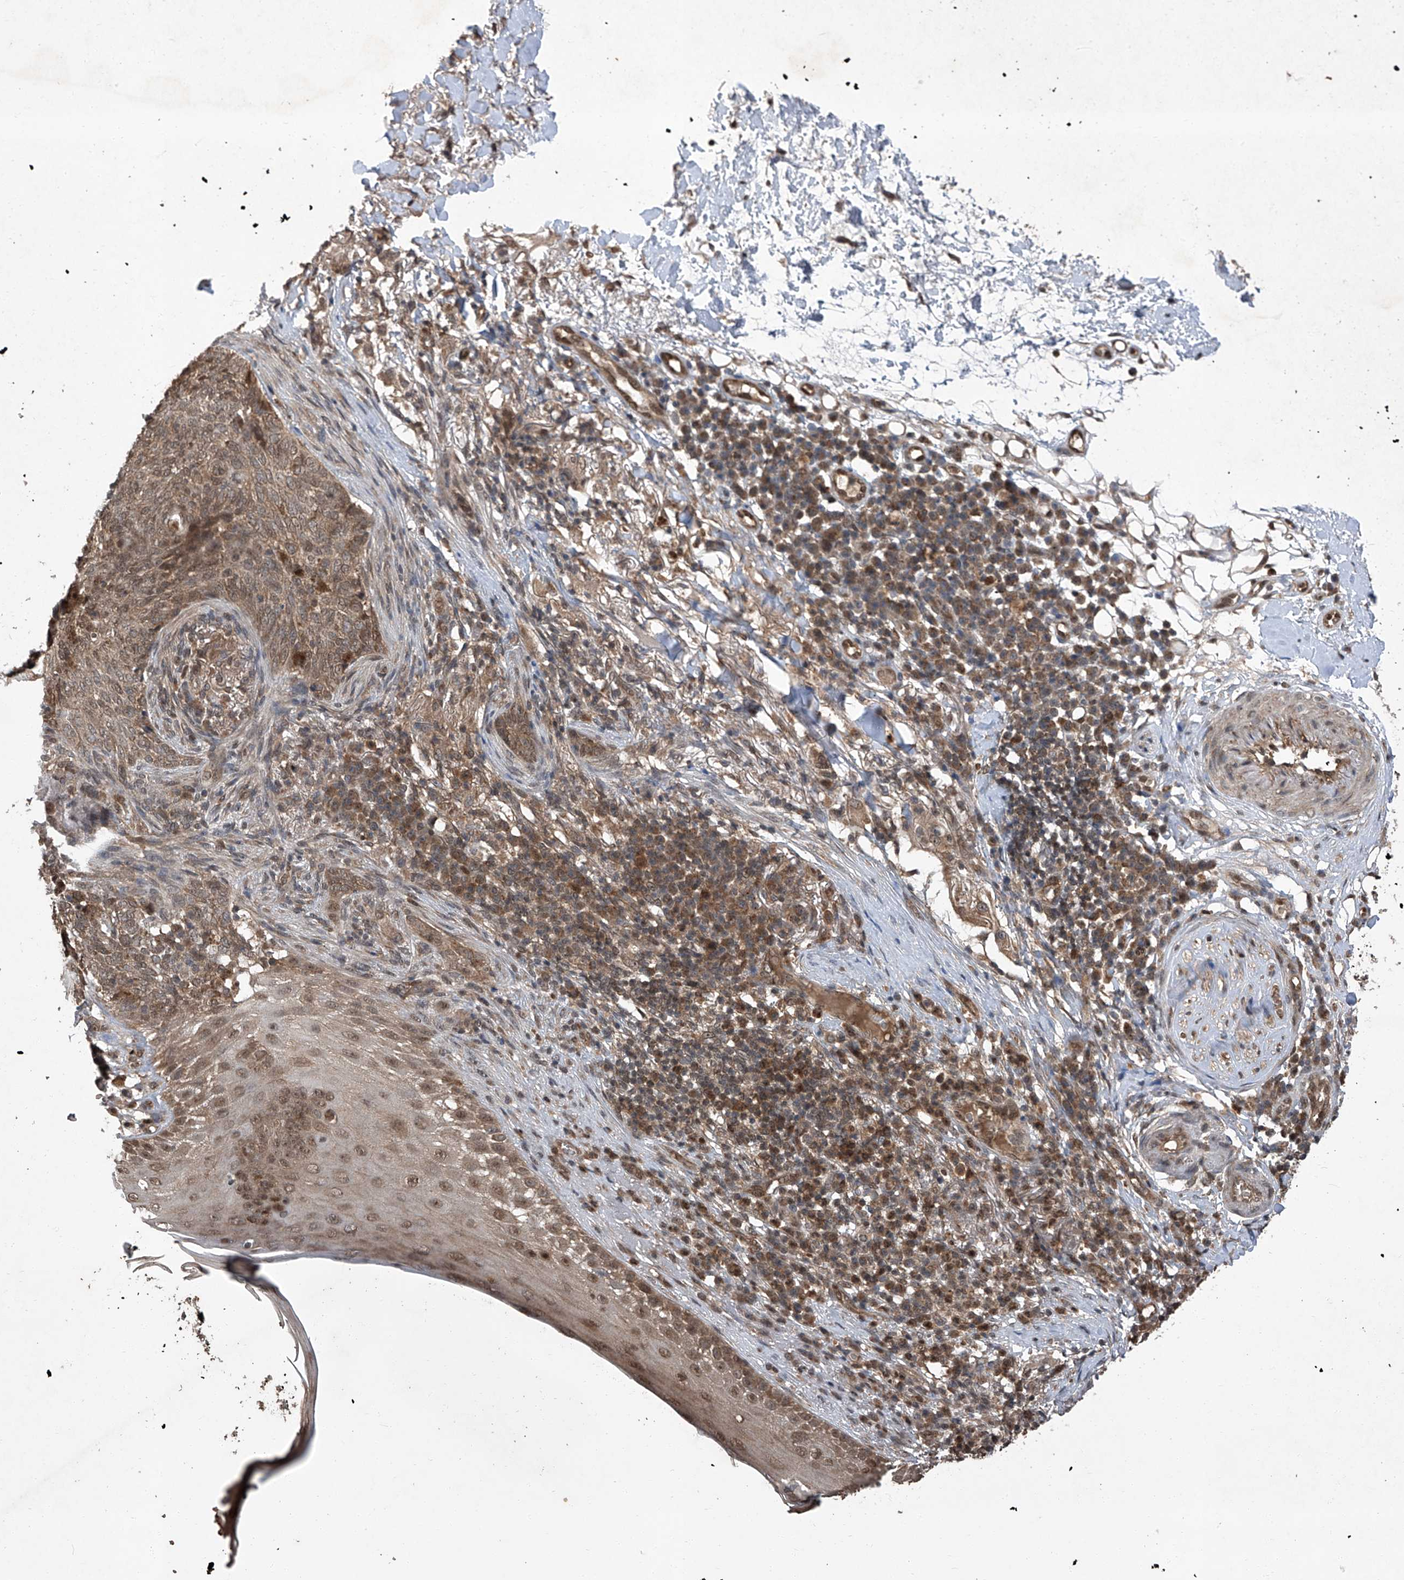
{"staining": {"intensity": "moderate", "quantity": ">75%", "location": "cytoplasmic/membranous"}, "tissue": "skin cancer", "cell_type": "Tumor cells", "image_type": "cancer", "snomed": [{"axis": "morphology", "description": "Basal cell carcinoma"}, {"axis": "topography", "description": "Skin"}], "caption": "The photomicrograph displays immunohistochemical staining of basal cell carcinoma (skin). There is moderate cytoplasmic/membranous positivity is seen in about >75% of tumor cells.", "gene": "TSNAX", "patient": {"sex": "male", "age": 85}}